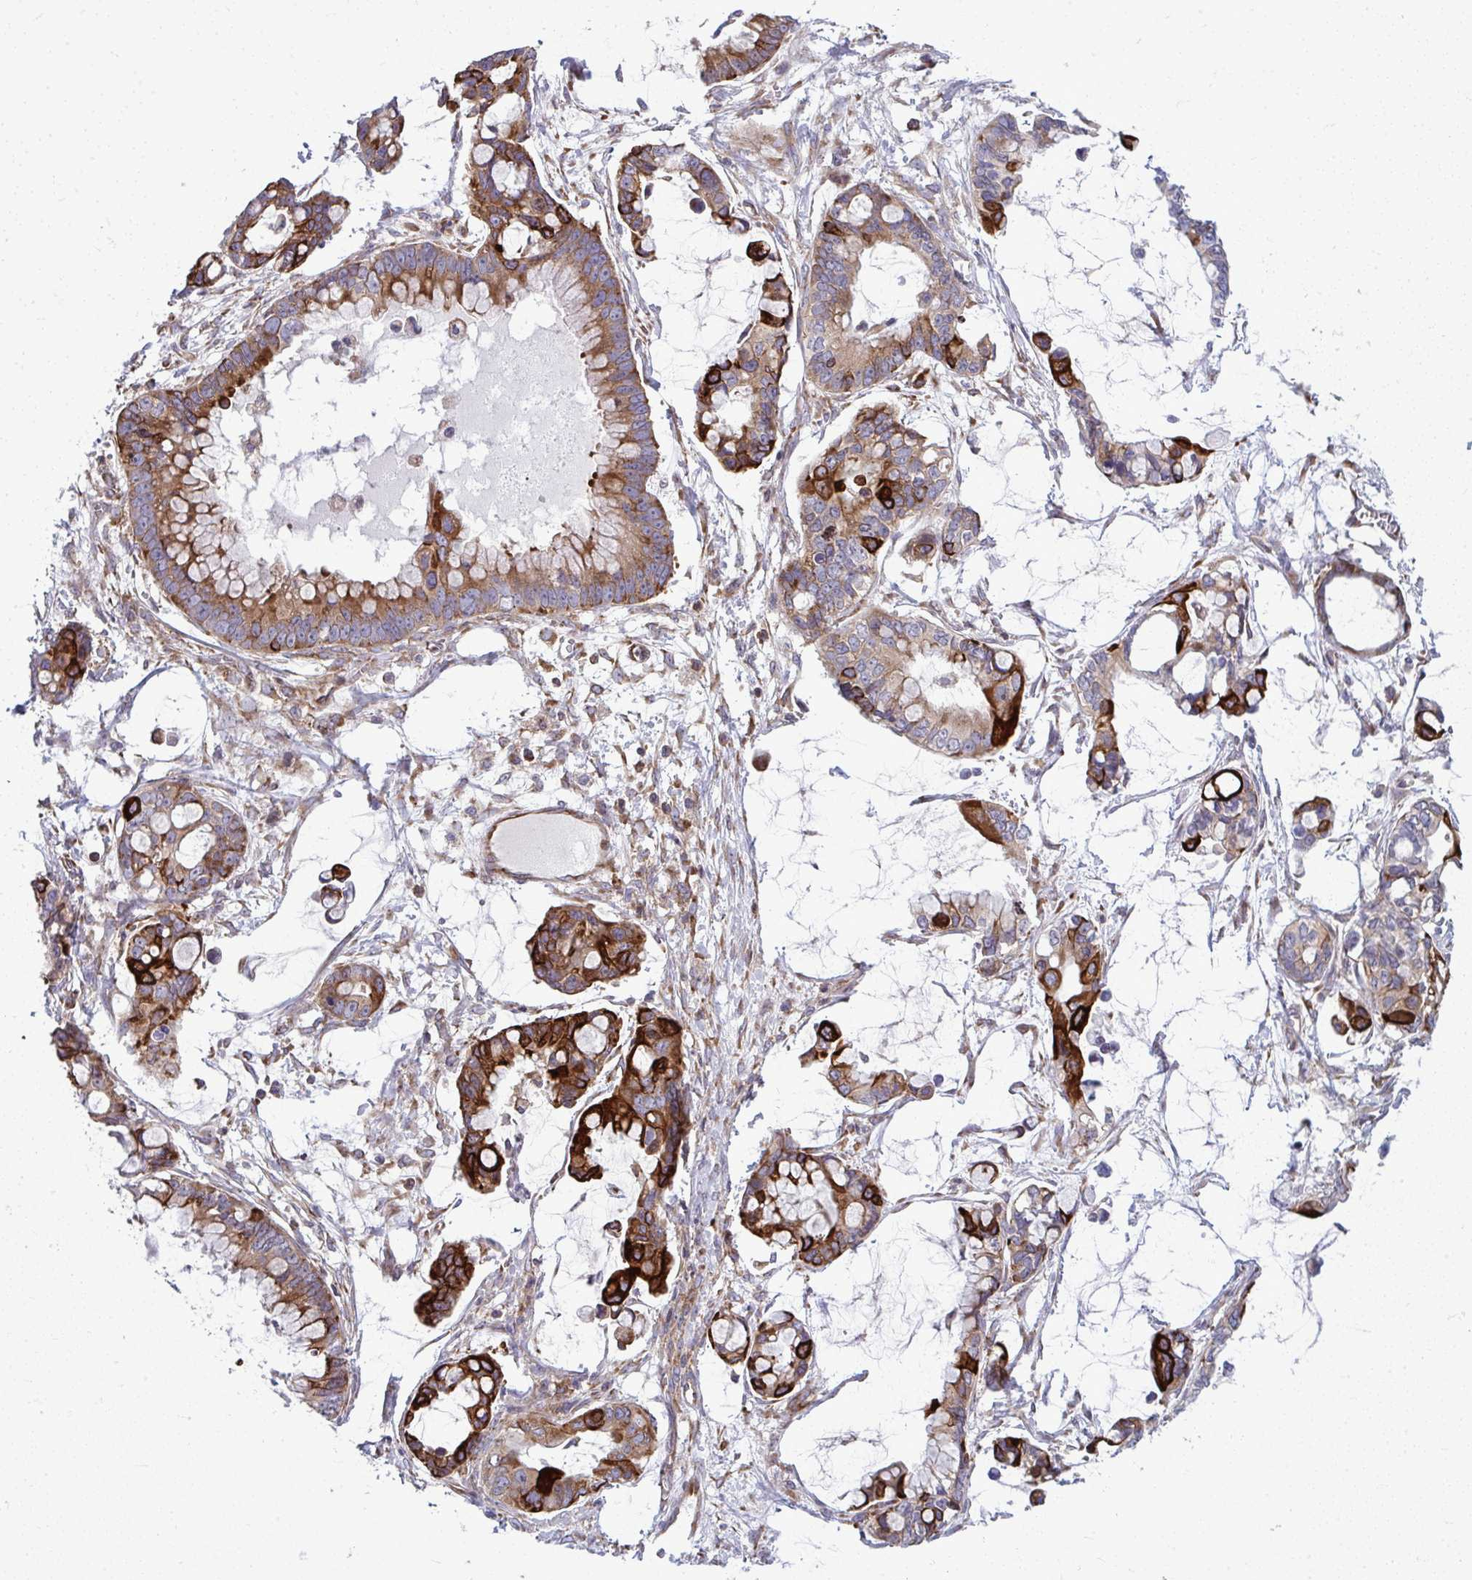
{"staining": {"intensity": "strong", "quantity": "25%-75%", "location": "cytoplasmic/membranous"}, "tissue": "ovarian cancer", "cell_type": "Tumor cells", "image_type": "cancer", "snomed": [{"axis": "morphology", "description": "Cystadenocarcinoma, mucinous, NOS"}, {"axis": "topography", "description": "Ovary"}], "caption": "Immunohistochemistry micrograph of neoplastic tissue: ovarian mucinous cystadenocarcinoma stained using immunohistochemistry (IHC) exhibits high levels of strong protein expression localized specifically in the cytoplasmic/membranous of tumor cells, appearing as a cytoplasmic/membranous brown color.", "gene": "GFPT2", "patient": {"sex": "female", "age": 63}}